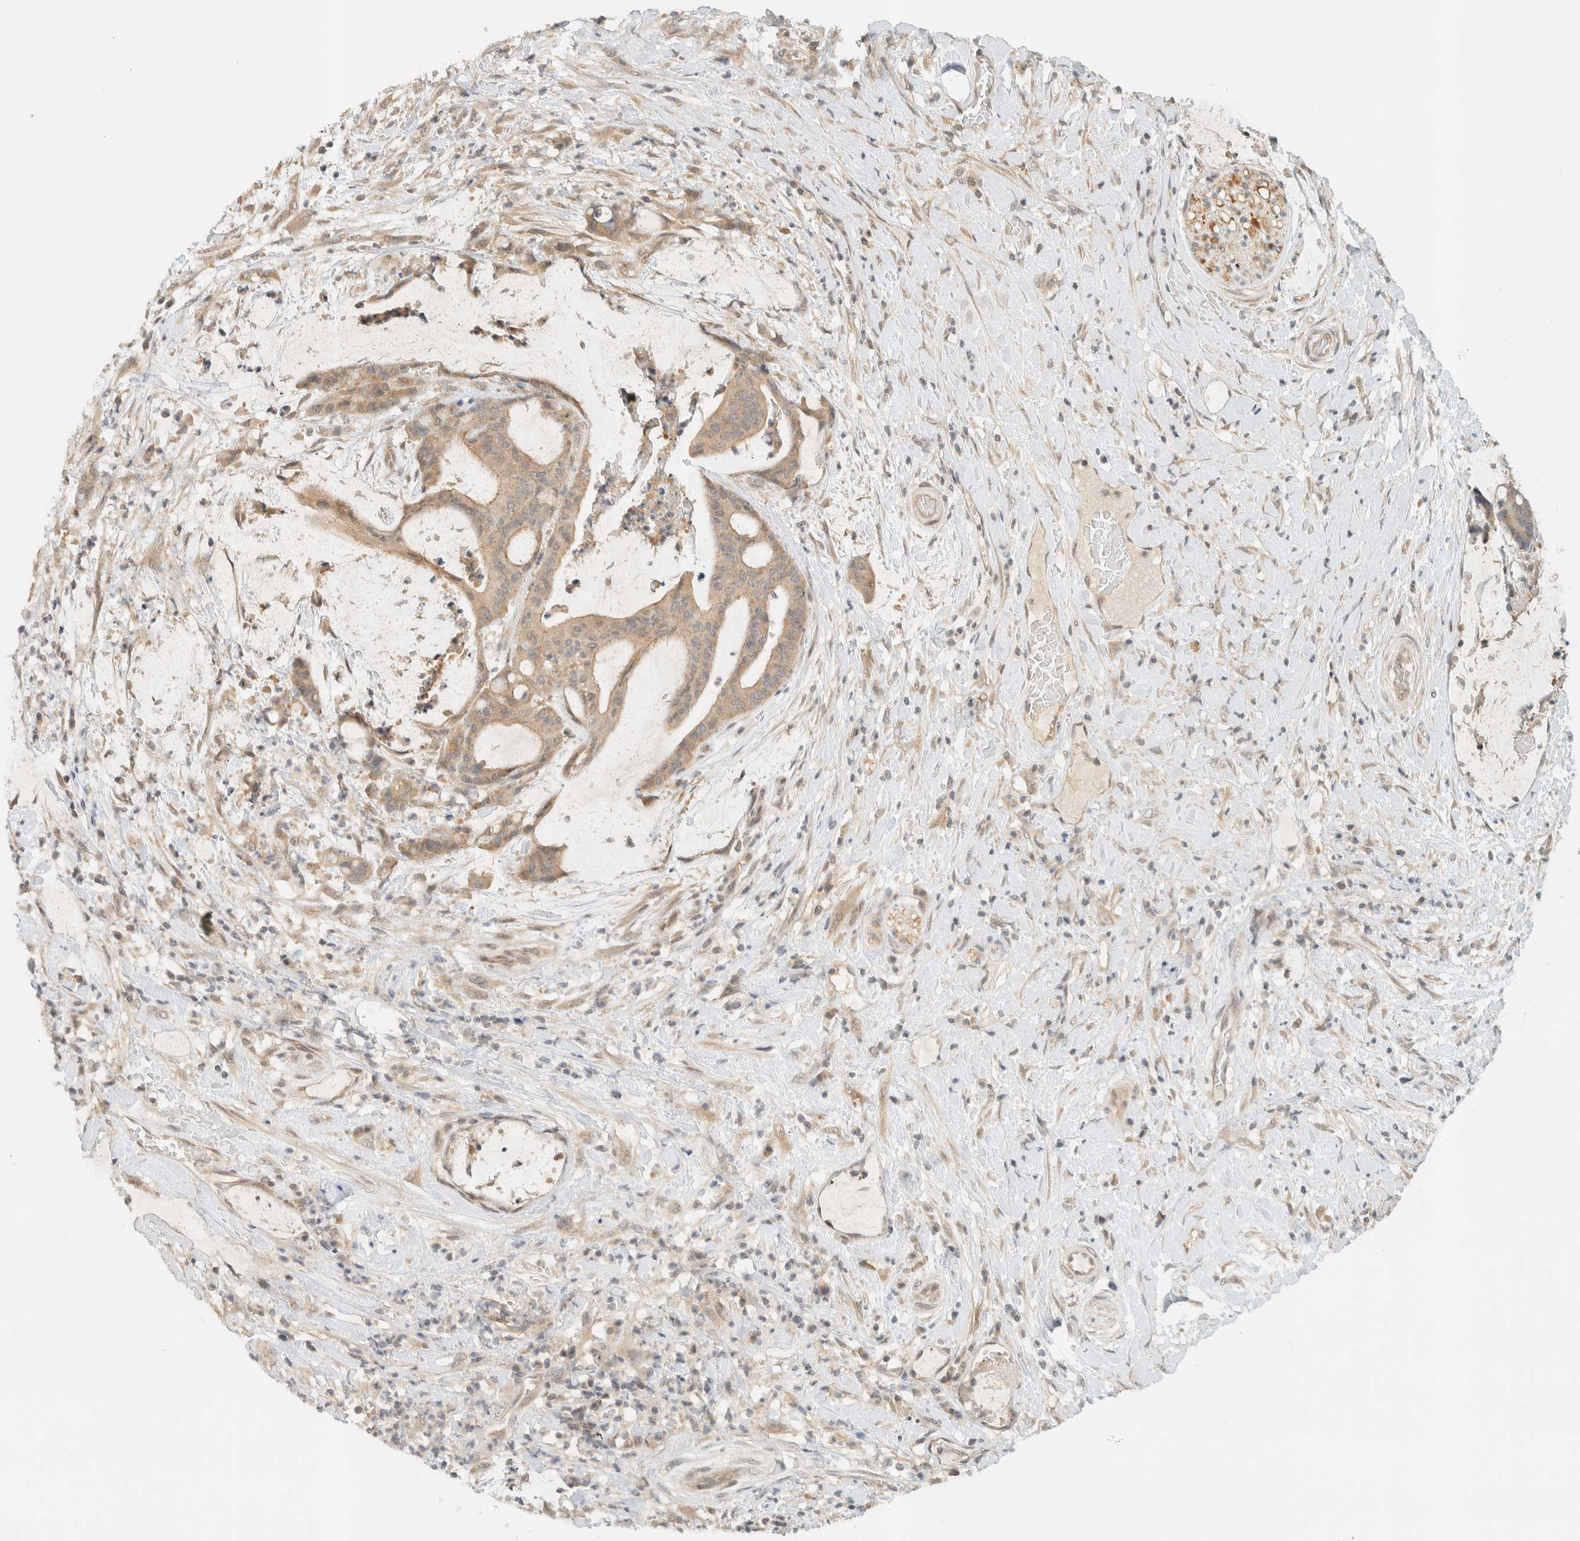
{"staining": {"intensity": "weak", "quantity": ">75%", "location": "cytoplasmic/membranous"}, "tissue": "liver cancer", "cell_type": "Tumor cells", "image_type": "cancer", "snomed": [{"axis": "morphology", "description": "Normal tissue, NOS"}, {"axis": "morphology", "description": "Cholangiocarcinoma"}, {"axis": "topography", "description": "Liver"}, {"axis": "topography", "description": "Peripheral nerve tissue"}], "caption": "This image exhibits immunohistochemistry (IHC) staining of human liver cancer, with low weak cytoplasmic/membranous positivity in about >75% of tumor cells.", "gene": "KIFAP3", "patient": {"sex": "female", "age": 73}}